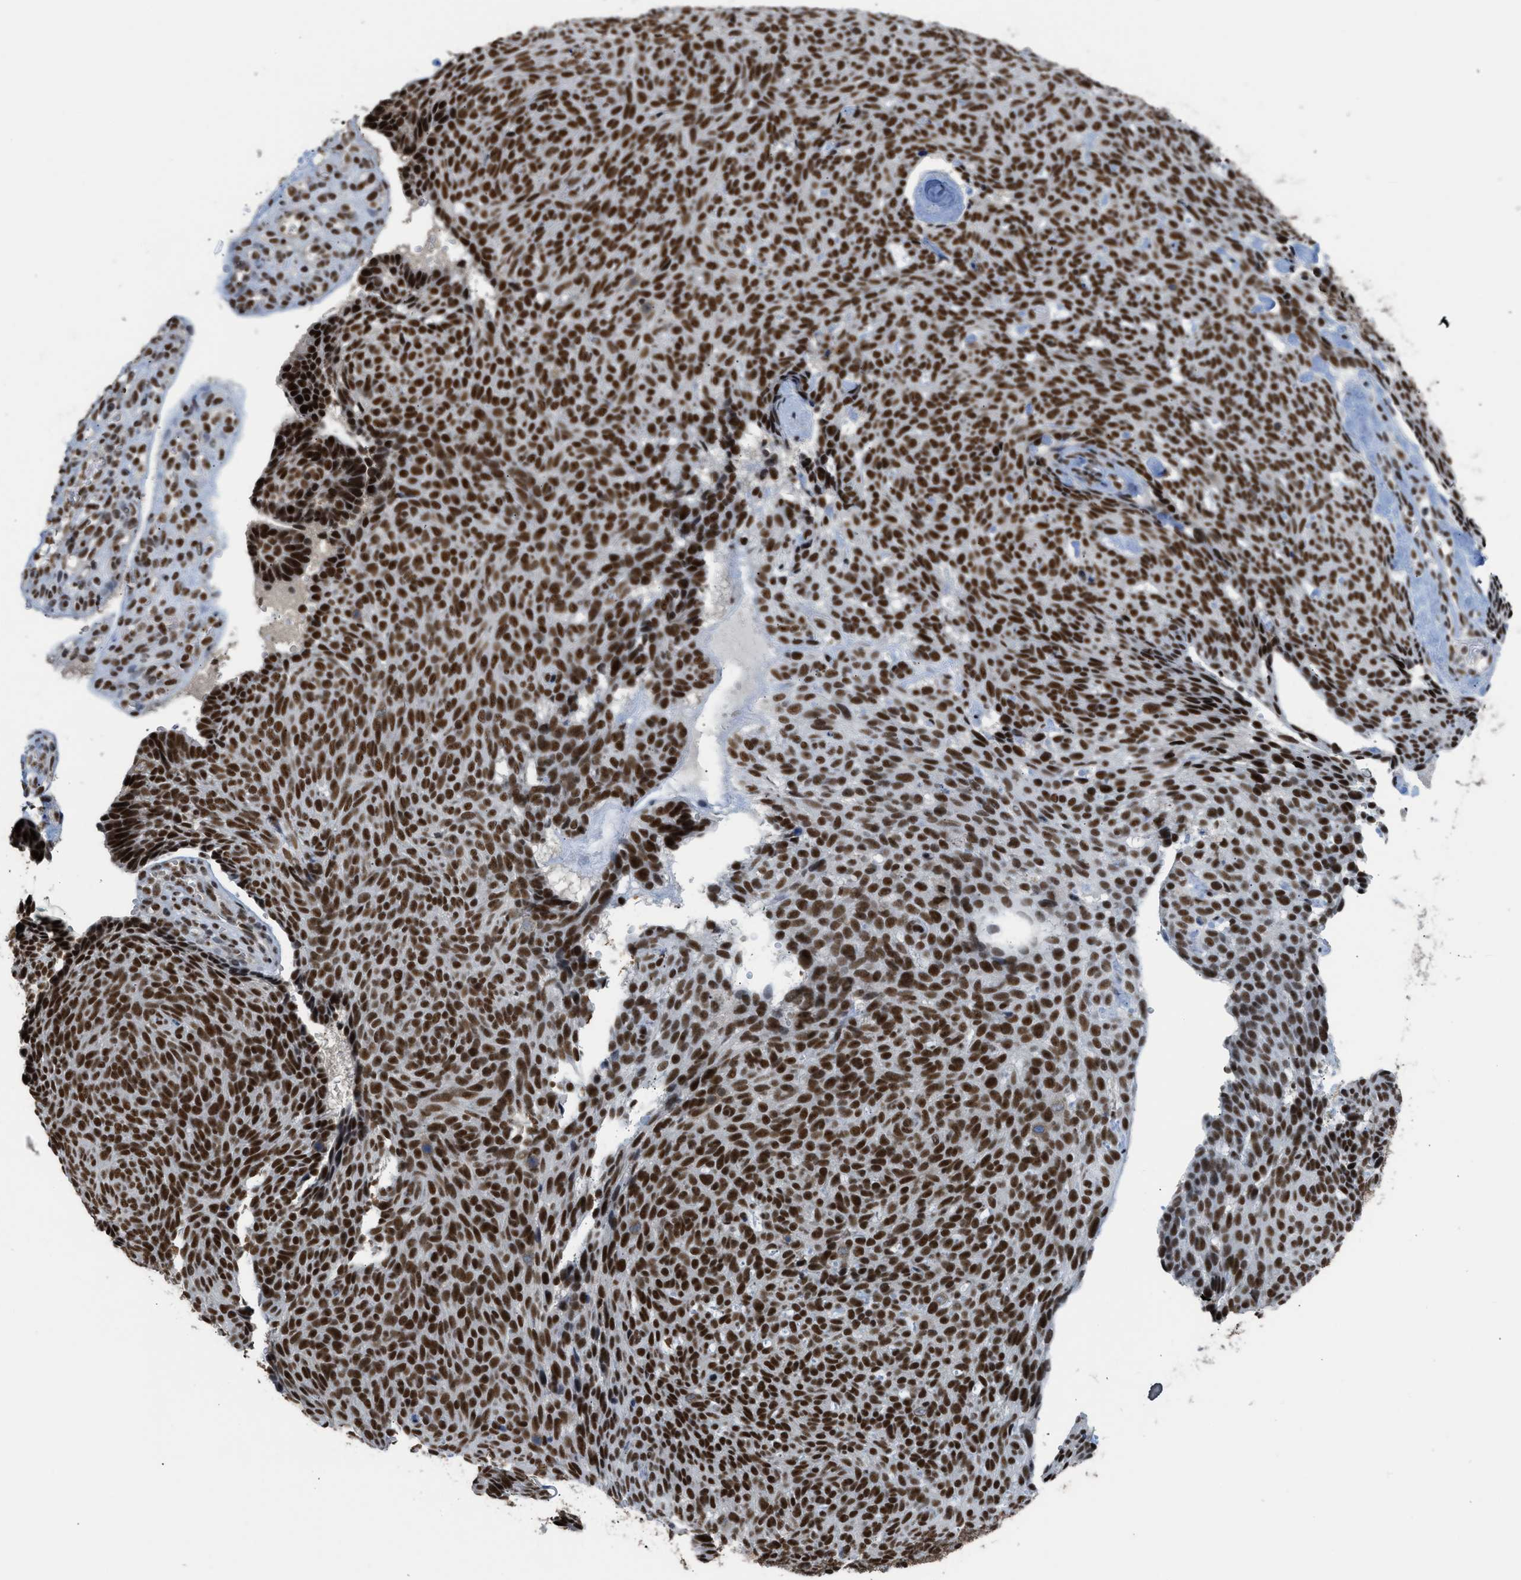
{"staining": {"intensity": "strong", "quantity": ">75%", "location": "nuclear"}, "tissue": "skin cancer", "cell_type": "Tumor cells", "image_type": "cancer", "snomed": [{"axis": "morphology", "description": "Basal cell carcinoma"}, {"axis": "topography", "description": "Skin"}], "caption": "High-magnification brightfield microscopy of basal cell carcinoma (skin) stained with DAB (3,3'-diaminobenzidine) (brown) and counterstained with hematoxylin (blue). tumor cells exhibit strong nuclear positivity is seen in approximately>75% of cells.", "gene": "SCAF4", "patient": {"sex": "male", "age": 61}}